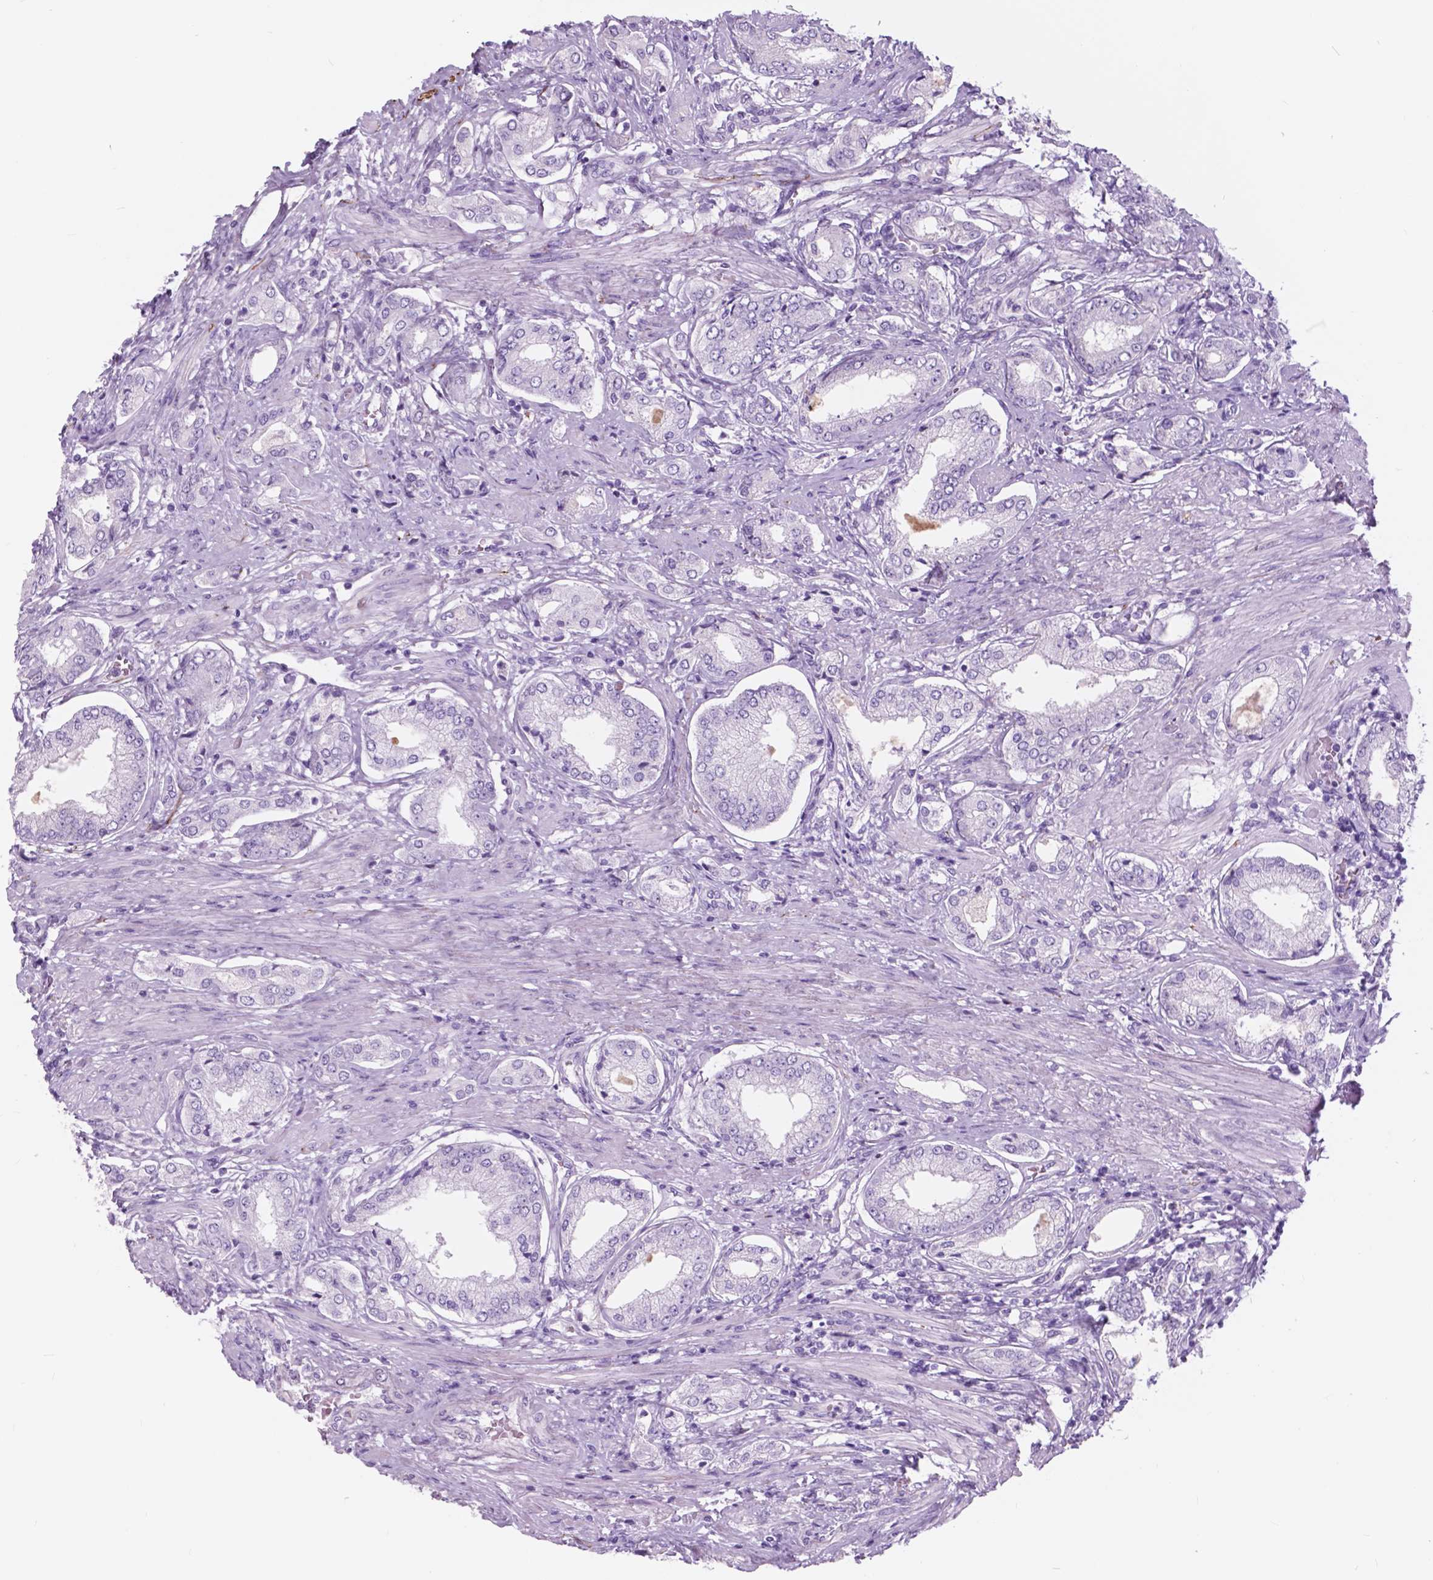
{"staining": {"intensity": "negative", "quantity": "none", "location": "none"}, "tissue": "prostate cancer", "cell_type": "Tumor cells", "image_type": "cancer", "snomed": [{"axis": "morphology", "description": "Adenocarcinoma, NOS"}, {"axis": "topography", "description": "Prostate"}], "caption": "The histopathology image displays no staining of tumor cells in prostate cancer. (DAB (3,3'-diaminobenzidine) IHC with hematoxylin counter stain).", "gene": "FXYD2", "patient": {"sex": "male", "age": 63}}